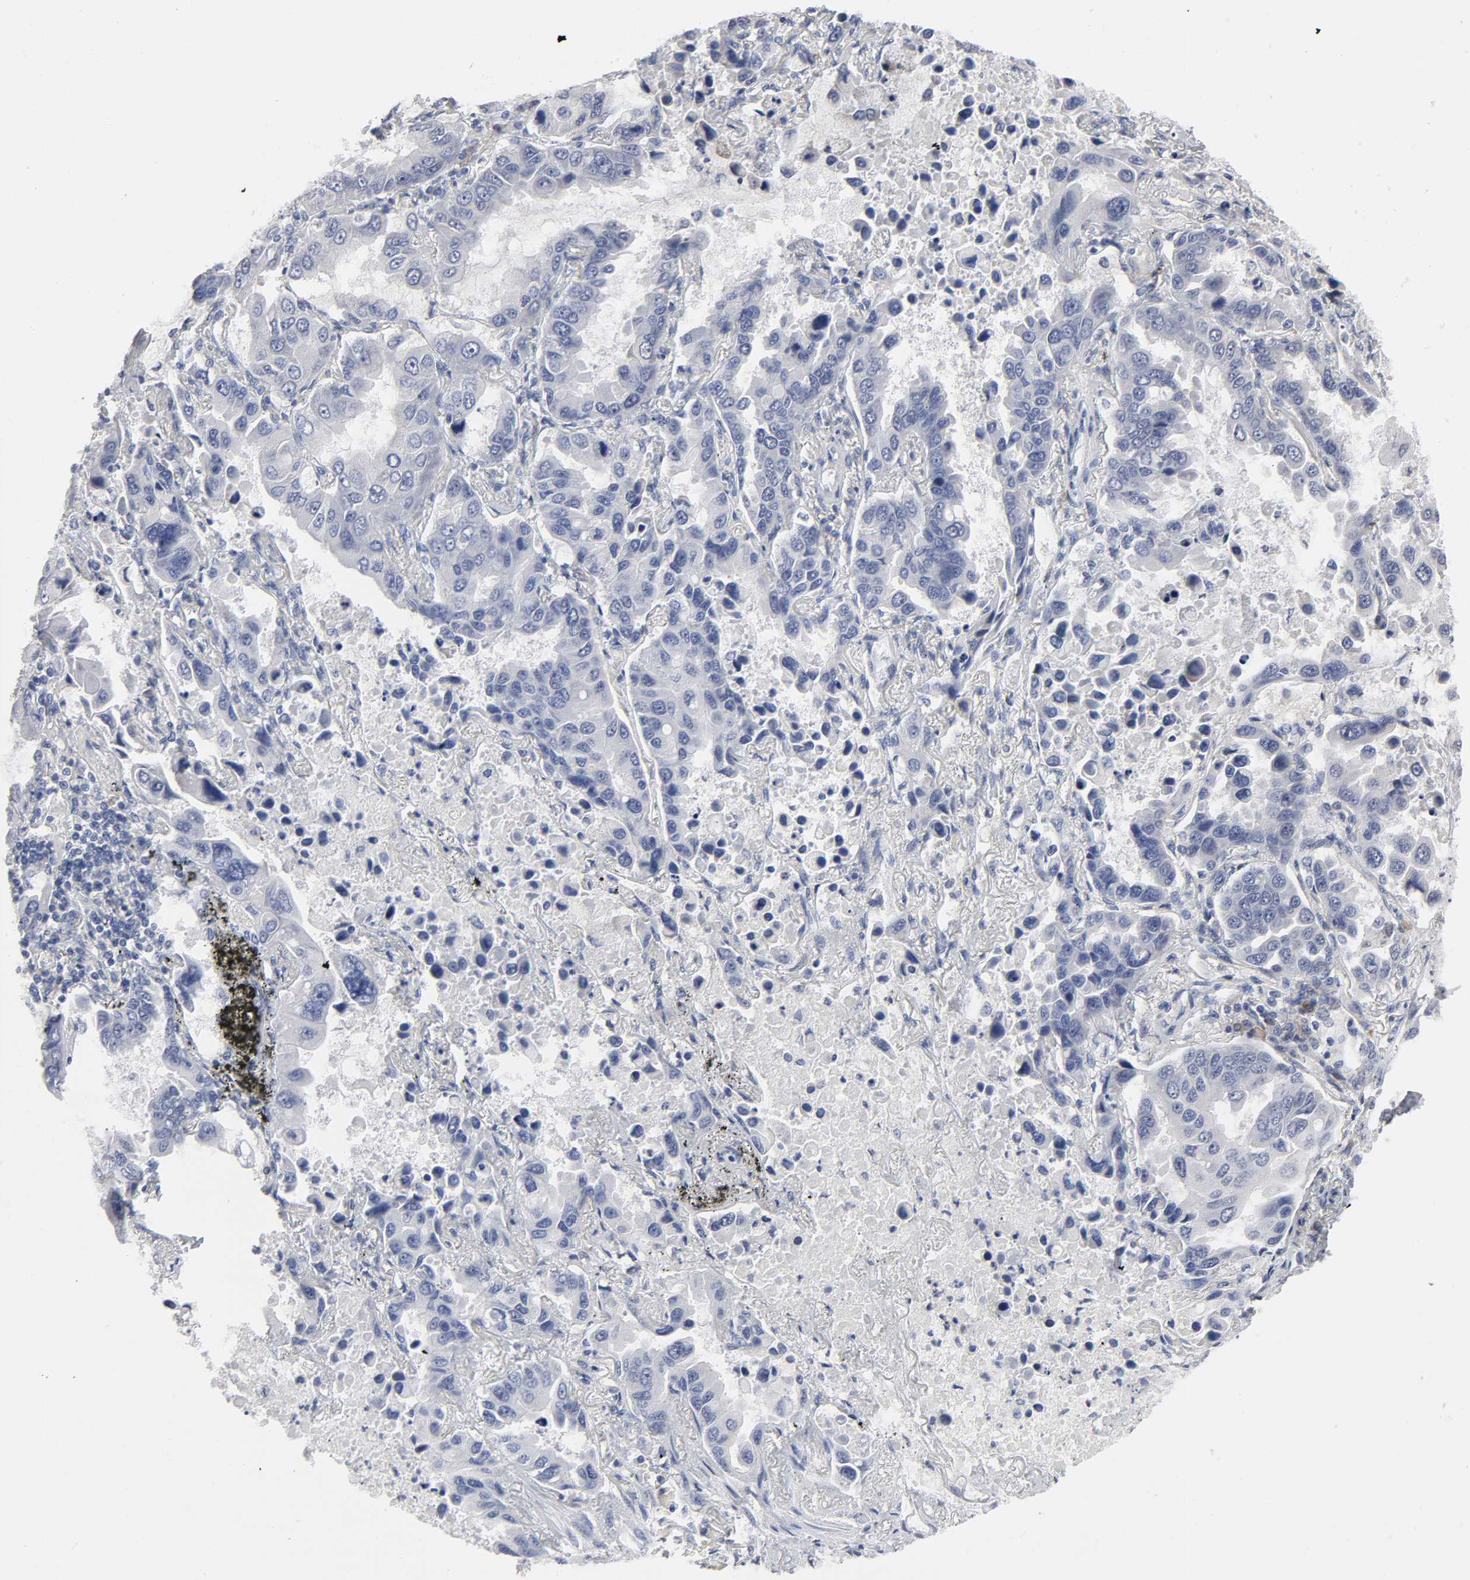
{"staining": {"intensity": "negative", "quantity": "none", "location": "none"}, "tissue": "lung cancer", "cell_type": "Tumor cells", "image_type": "cancer", "snomed": [{"axis": "morphology", "description": "Adenocarcinoma, NOS"}, {"axis": "topography", "description": "Lung"}], "caption": "Immunohistochemistry histopathology image of human adenocarcinoma (lung) stained for a protein (brown), which exhibits no expression in tumor cells.", "gene": "HNF4A", "patient": {"sex": "male", "age": 64}}